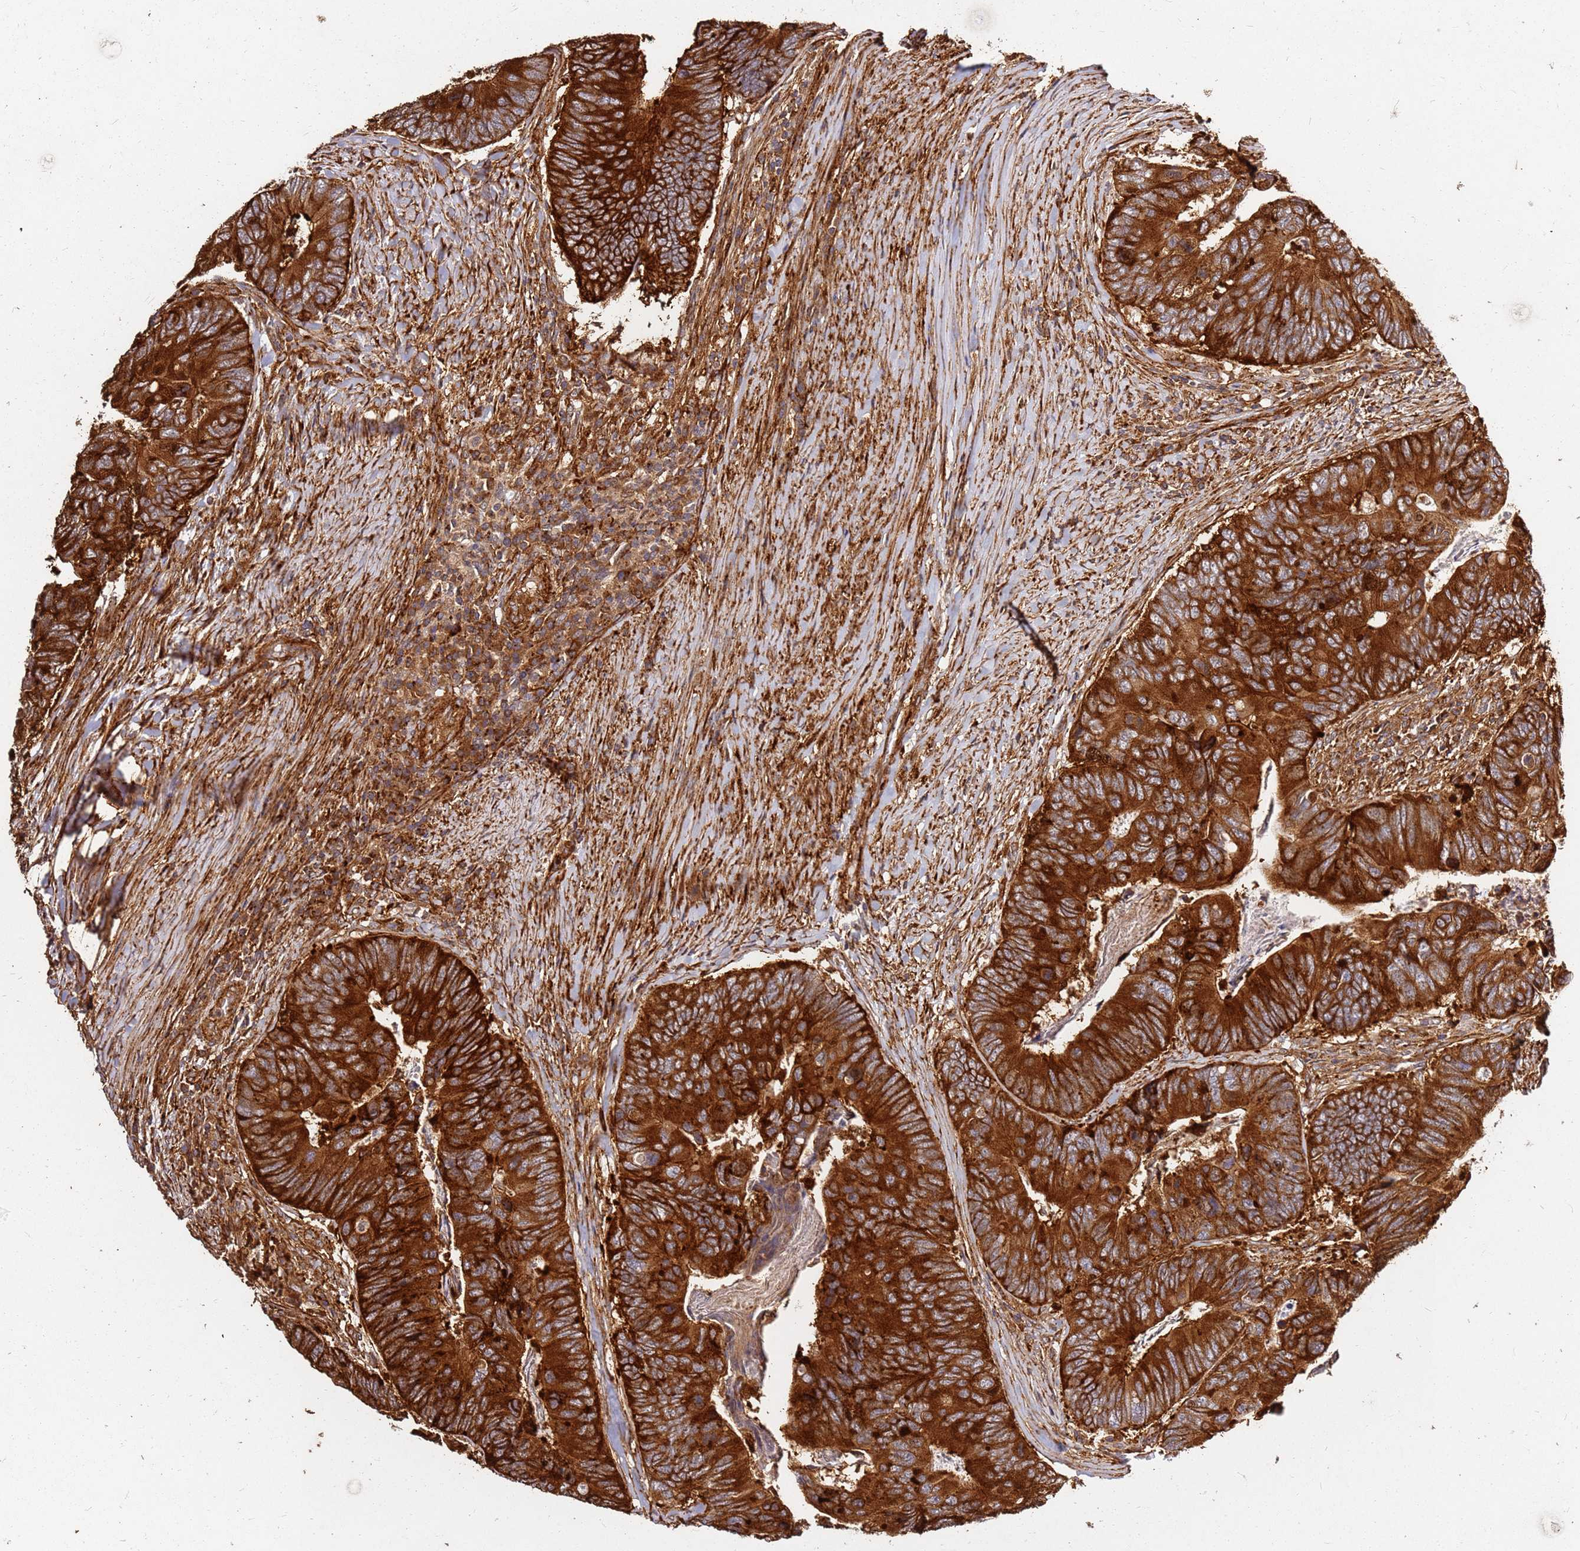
{"staining": {"intensity": "strong", "quantity": ">75%", "location": "cytoplasmic/membranous"}, "tissue": "colorectal cancer", "cell_type": "Tumor cells", "image_type": "cancer", "snomed": [{"axis": "morphology", "description": "Adenocarcinoma, NOS"}, {"axis": "topography", "description": "Colon"}], "caption": "A high amount of strong cytoplasmic/membranous positivity is appreciated in approximately >75% of tumor cells in colorectal adenocarcinoma tissue. Immunohistochemistry (ihc) stains the protein of interest in brown and the nuclei are stained blue.", "gene": "DVL3", "patient": {"sex": "female", "age": 67}}